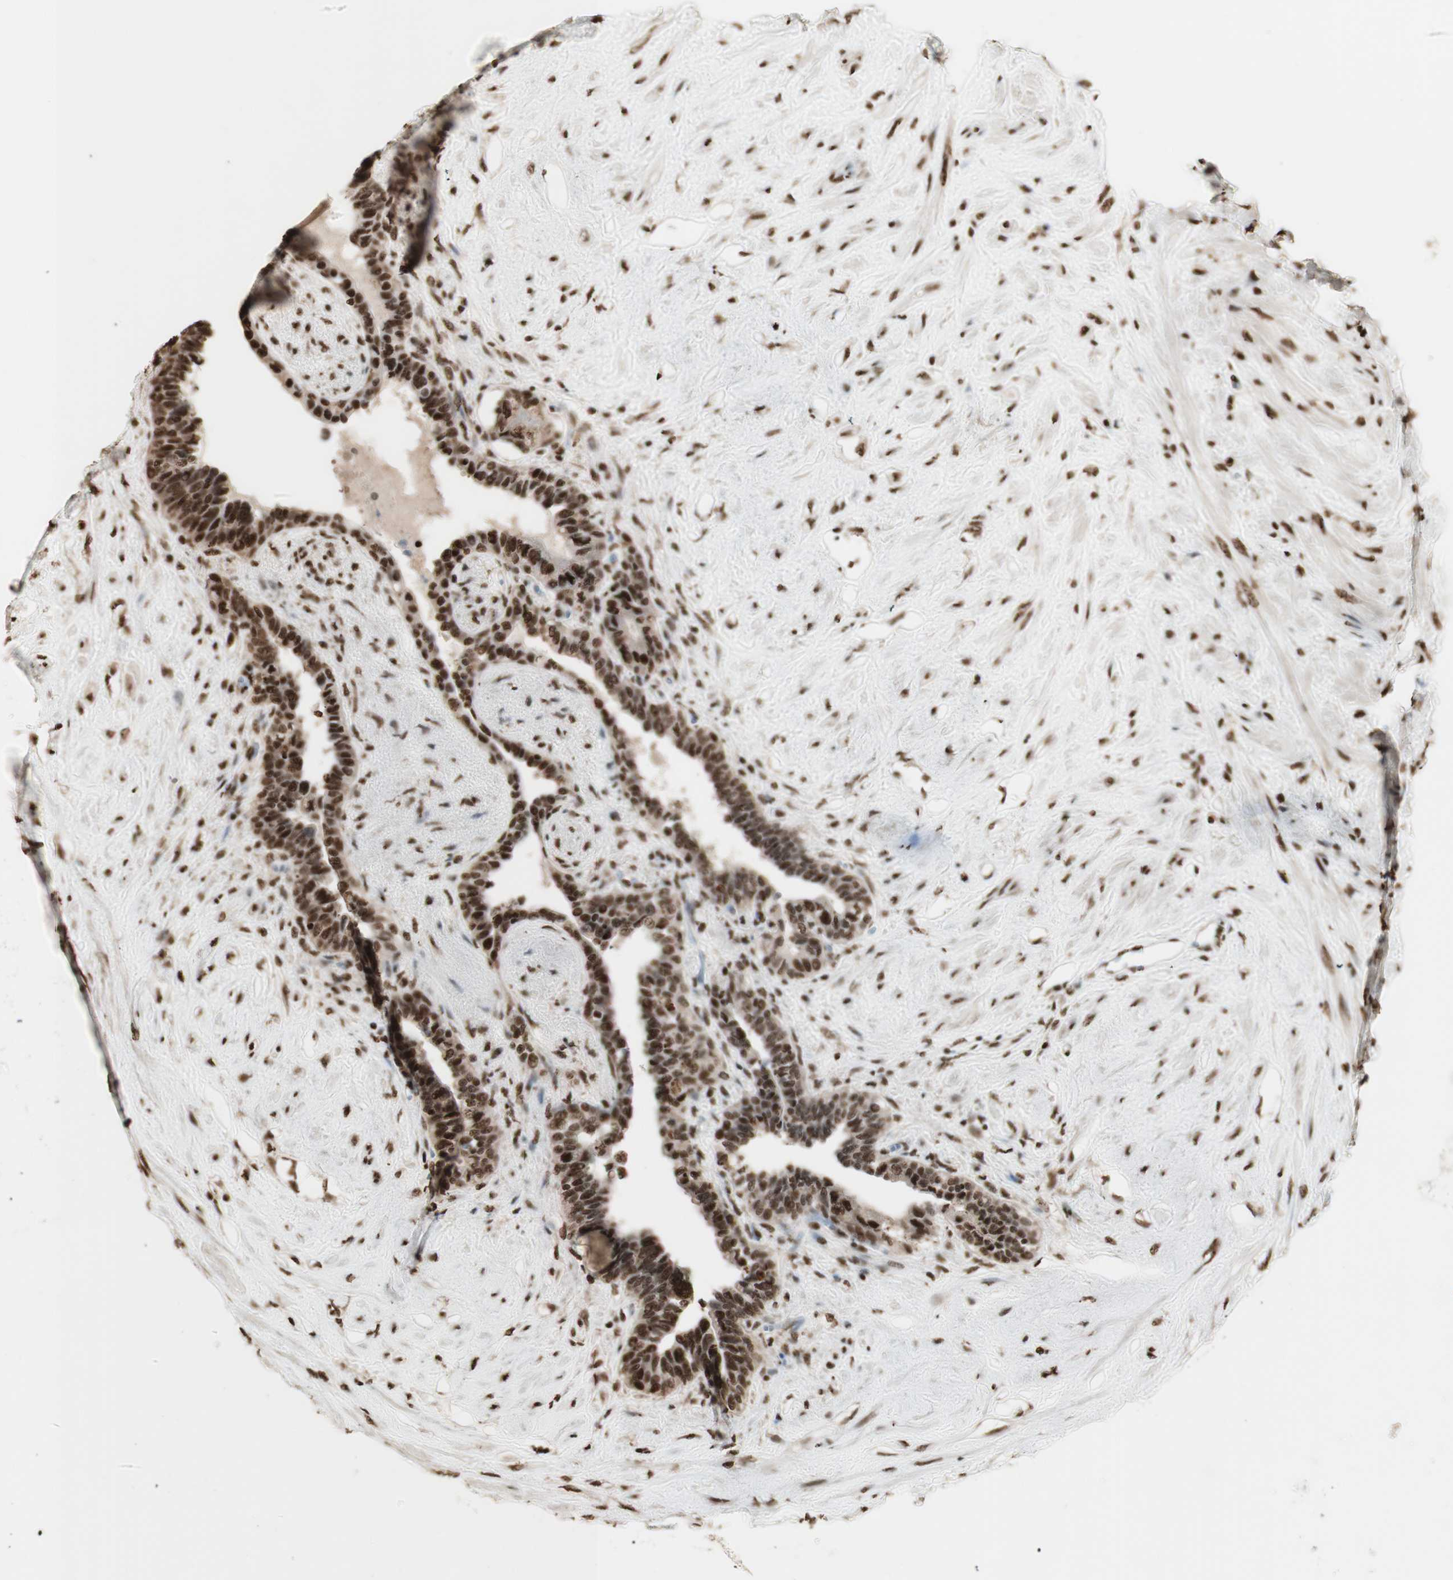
{"staining": {"intensity": "strong", "quantity": ">75%", "location": "nuclear"}, "tissue": "seminal vesicle", "cell_type": "Glandular cells", "image_type": "normal", "snomed": [{"axis": "morphology", "description": "Normal tissue, NOS"}, {"axis": "topography", "description": "Seminal veicle"}], "caption": "This is an image of IHC staining of benign seminal vesicle, which shows strong expression in the nuclear of glandular cells.", "gene": "HNRNPA2B1", "patient": {"sex": "male", "age": 63}}